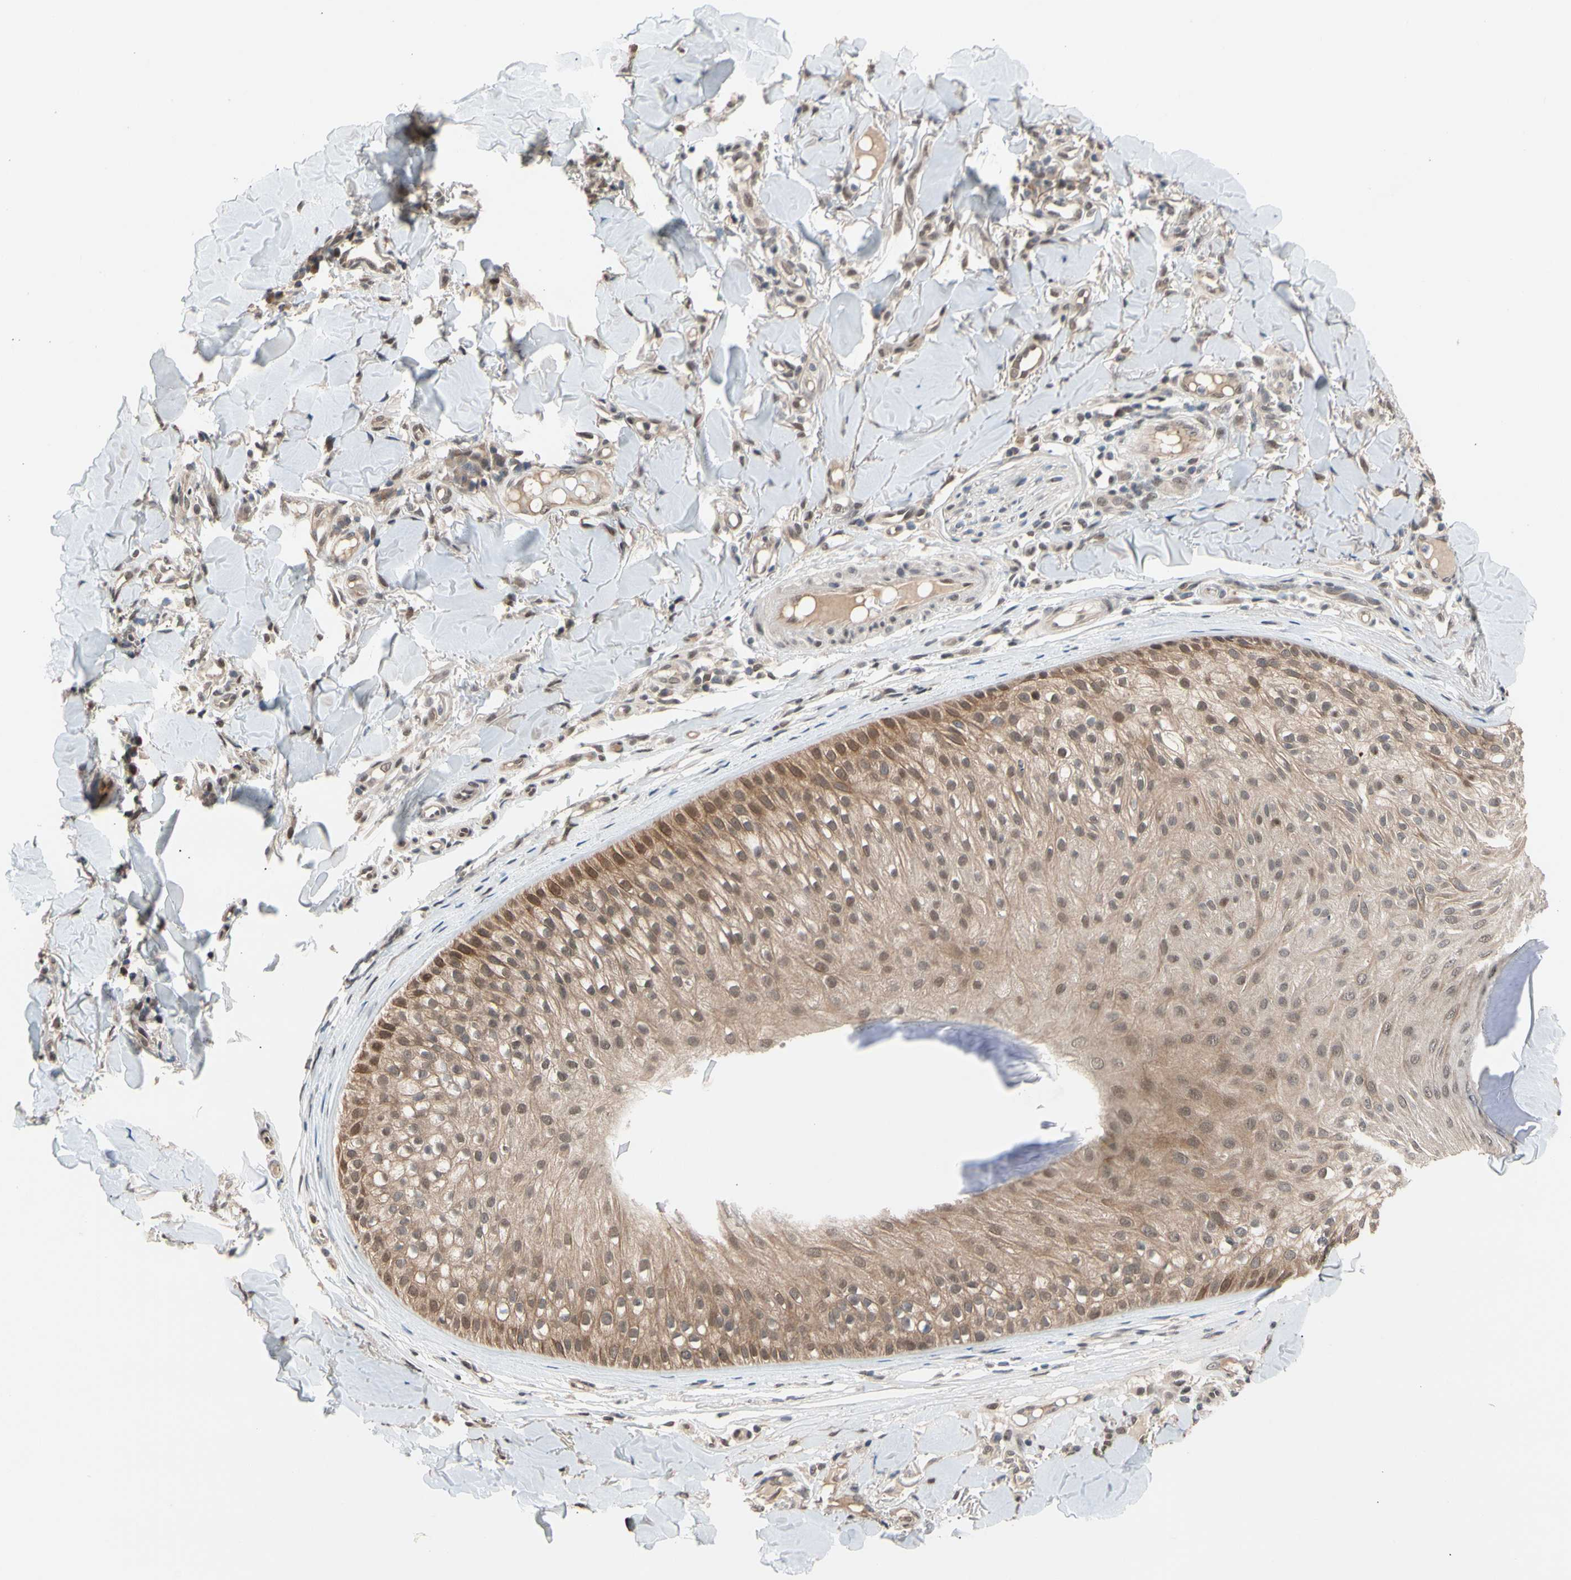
{"staining": {"intensity": "moderate", "quantity": ">75%", "location": "cytoplasmic/membranous,nuclear"}, "tissue": "skin cancer", "cell_type": "Tumor cells", "image_type": "cancer", "snomed": [{"axis": "morphology", "description": "Normal tissue, NOS"}, {"axis": "morphology", "description": "Basal cell carcinoma"}, {"axis": "topography", "description": "Skin"}], "caption": "IHC (DAB (3,3'-diaminobenzidine)) staining of skin basal cell carcinoma reveals moderate cytoplasmic/membranous and nuclear protein staining in approximately >75% of tumor cells.", "gene": "NGEF", "patient": {"sex": "male", "age": 52}}